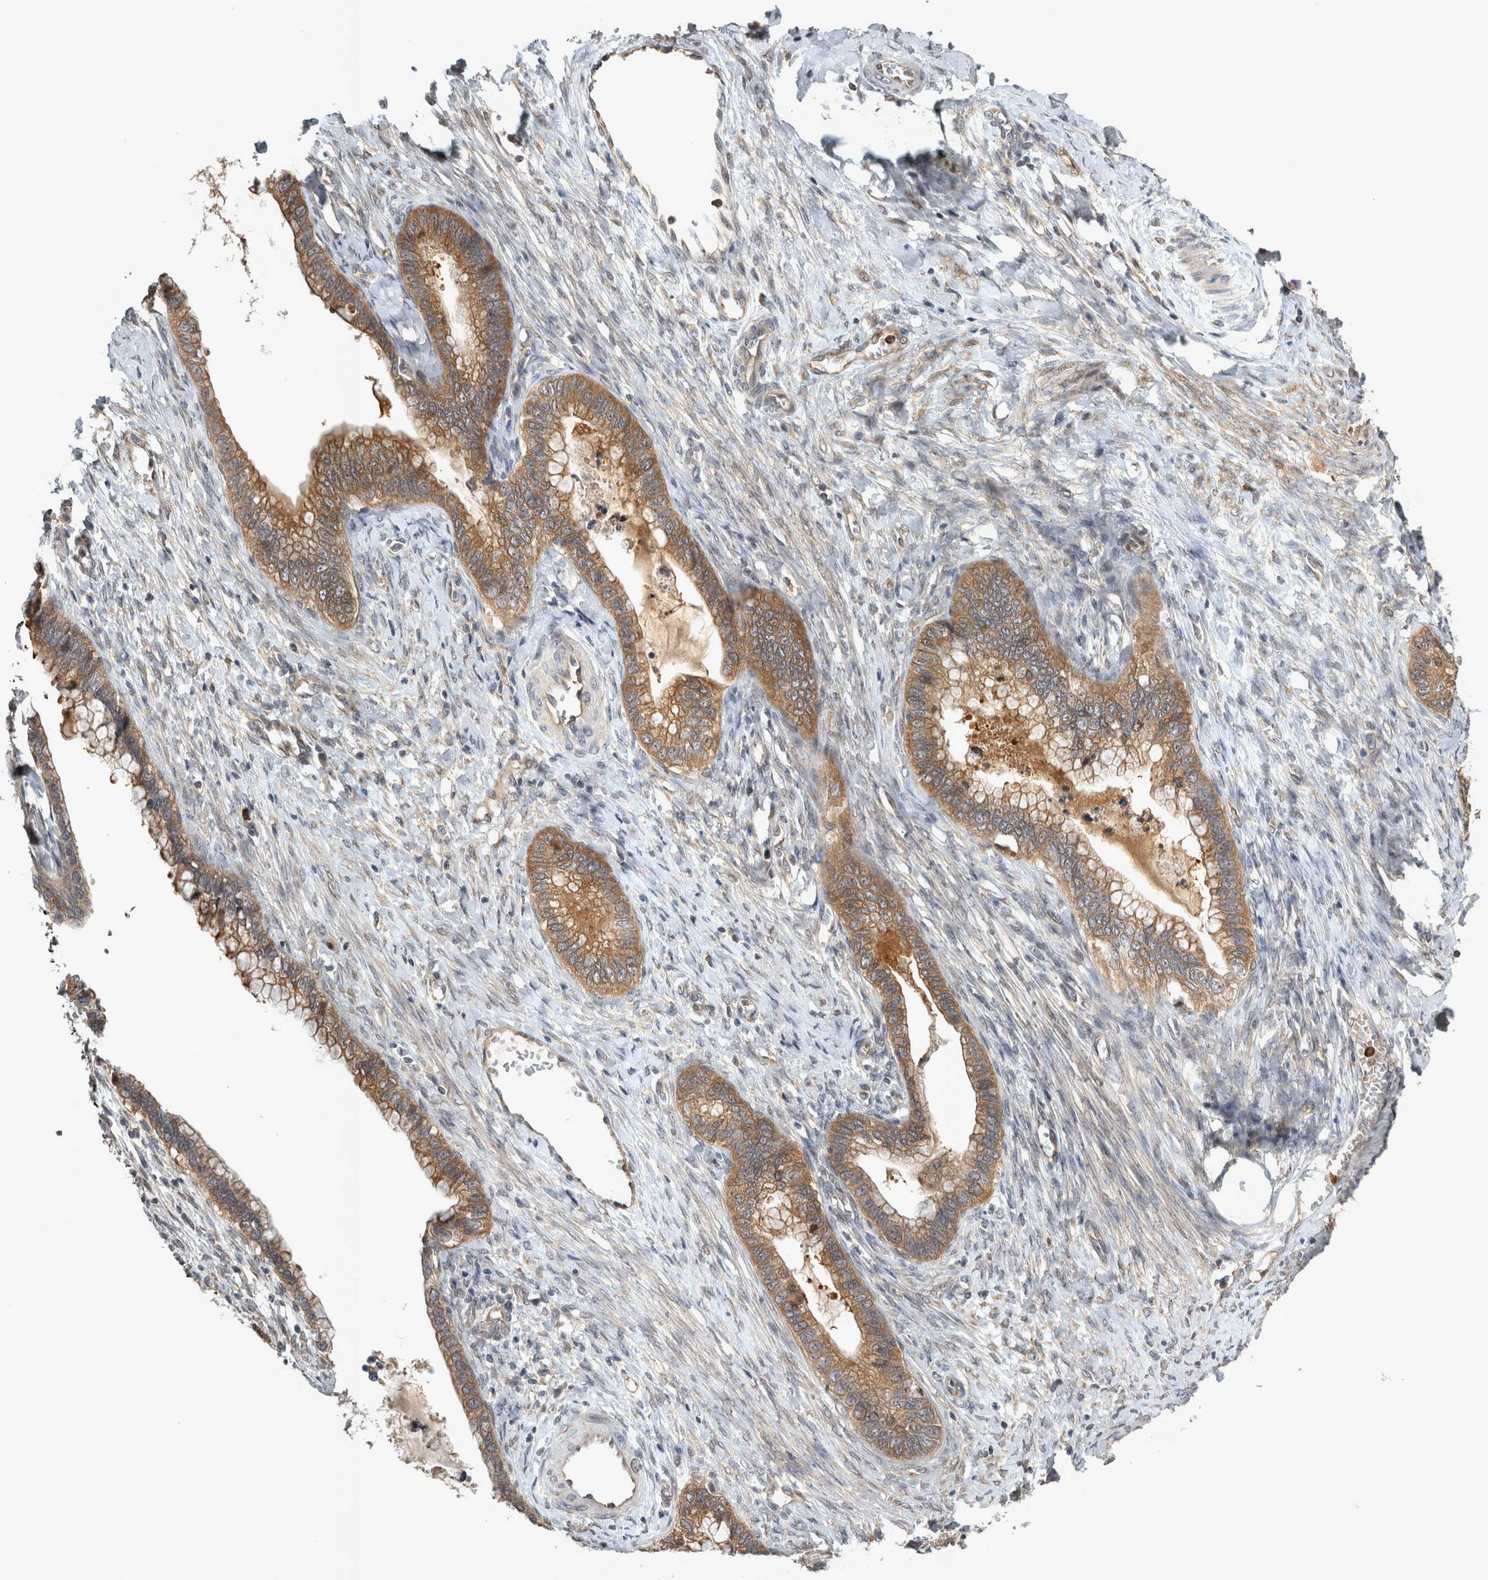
{"staining": {"intensity": "moderate", "quantity": ">75%", "location": "cytoplasmic/membranous"}, "tissue": "cervical cancer", "cell_type": "Tumor cells", "image_type": "cancer", "snomed": [{"axis": "morphology", "description": "Adenocarcinoma, NOS"}, {"axis": "topography", "description": "Cervix"}], "caption": "IHC histopathology image of adenocarcinoma (cervical) stained for a protein (brown), which reveals medium levels of moderate cytoplasmic/membranous staining in approximately >75% of tumor cells.", "gene": "TRMT61B", "patient": {"sex": "female", "age": 44}}